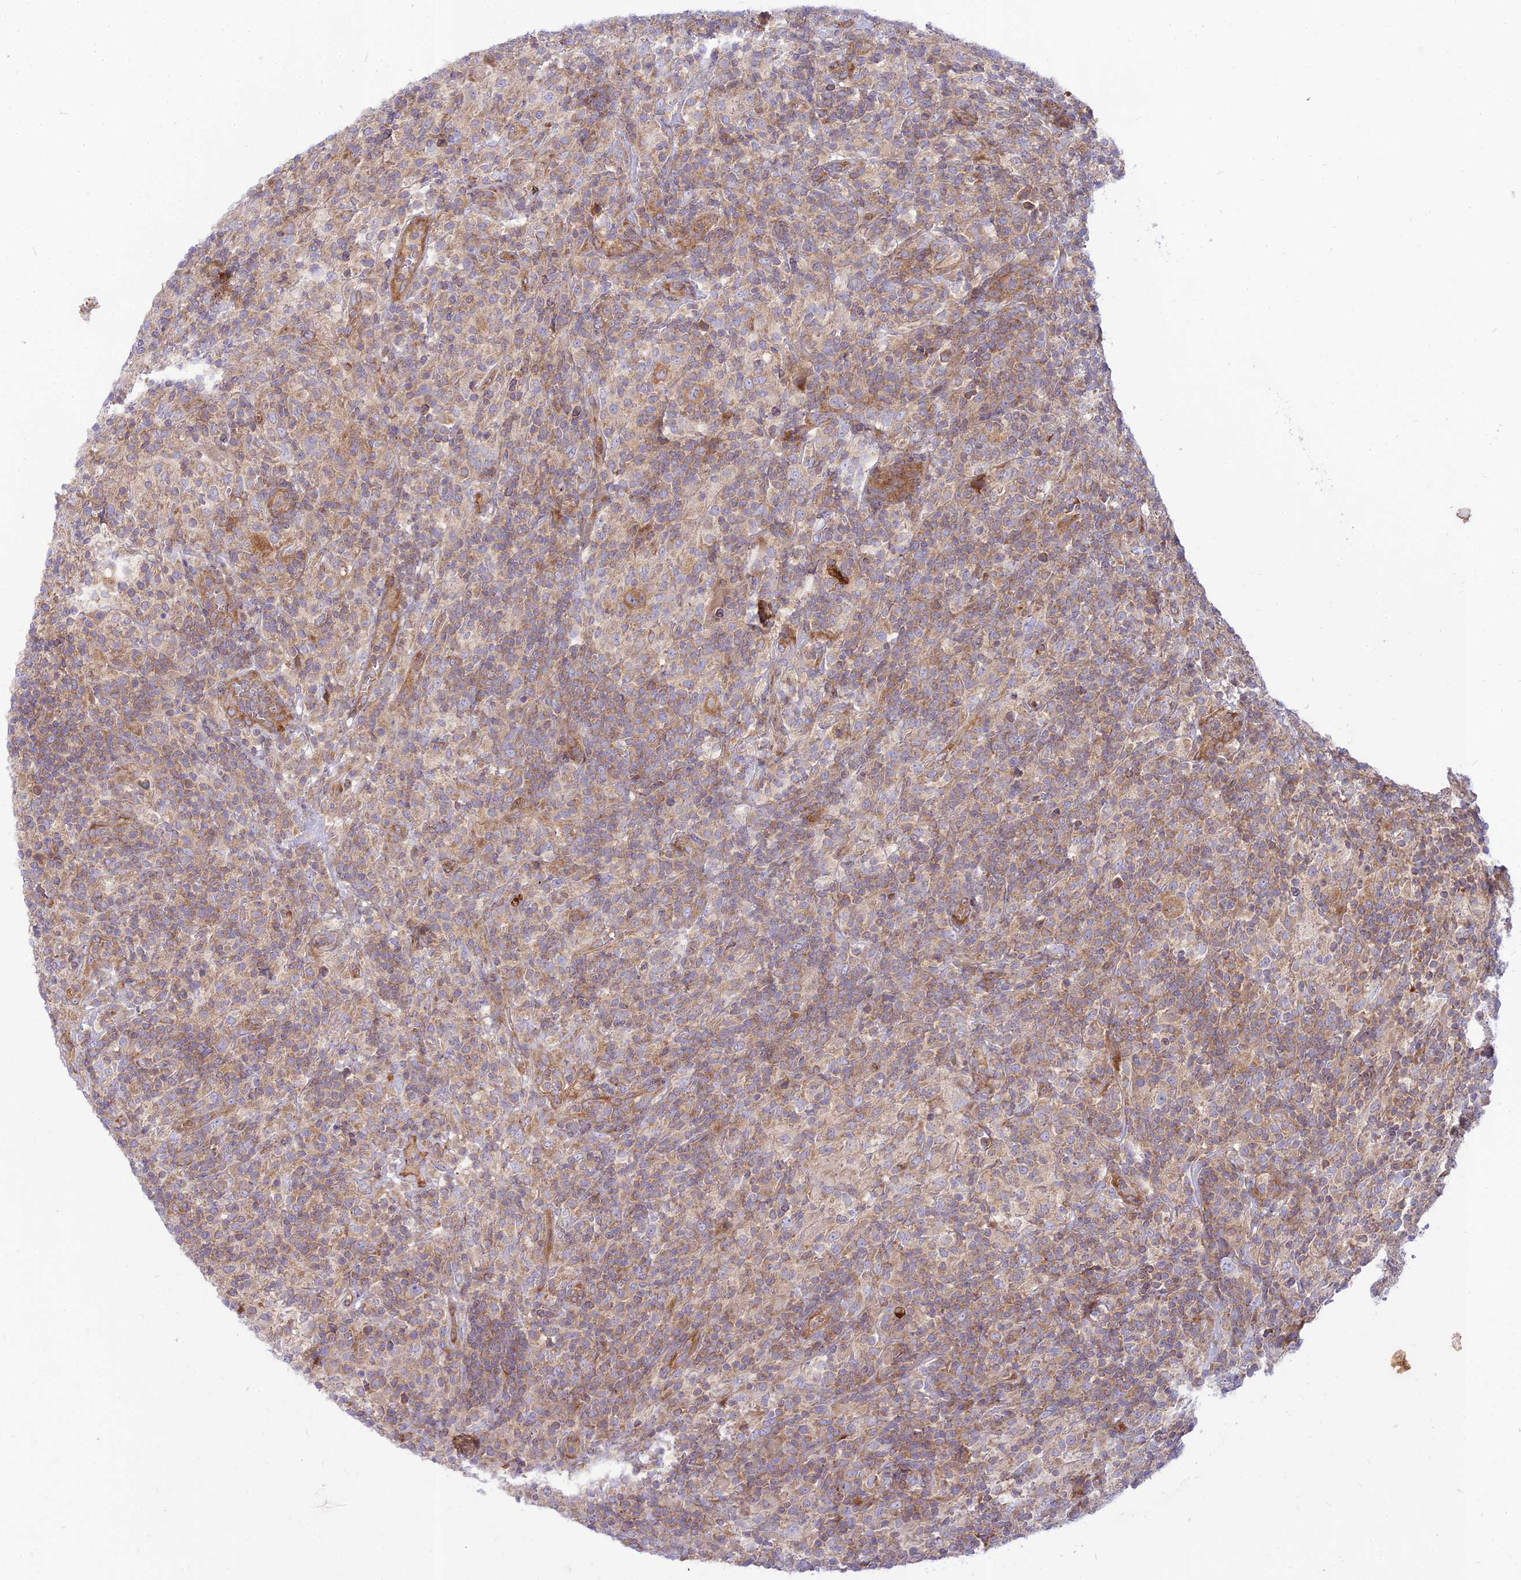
{"staining": {"intensity": "moderate", "quantity": ">75%", "location": "cytoplasmic/membranous"}, "tissue": "lymphoma", "cell_type": "Tumor cells", "image_type": "cancer", "snomed": [{"axis": "morphology", "description": "Hodgkin's disease, NOS"}, {"axis": "topography", "description": "Lymph node"}], "caption": "Moderate cytoplasmic/membranous protein expression is seen in about >75% of tumor cells in Hodgkin's disease.", "gene": "PIMREG", "patient": {"sex": "male", "age": 70}}